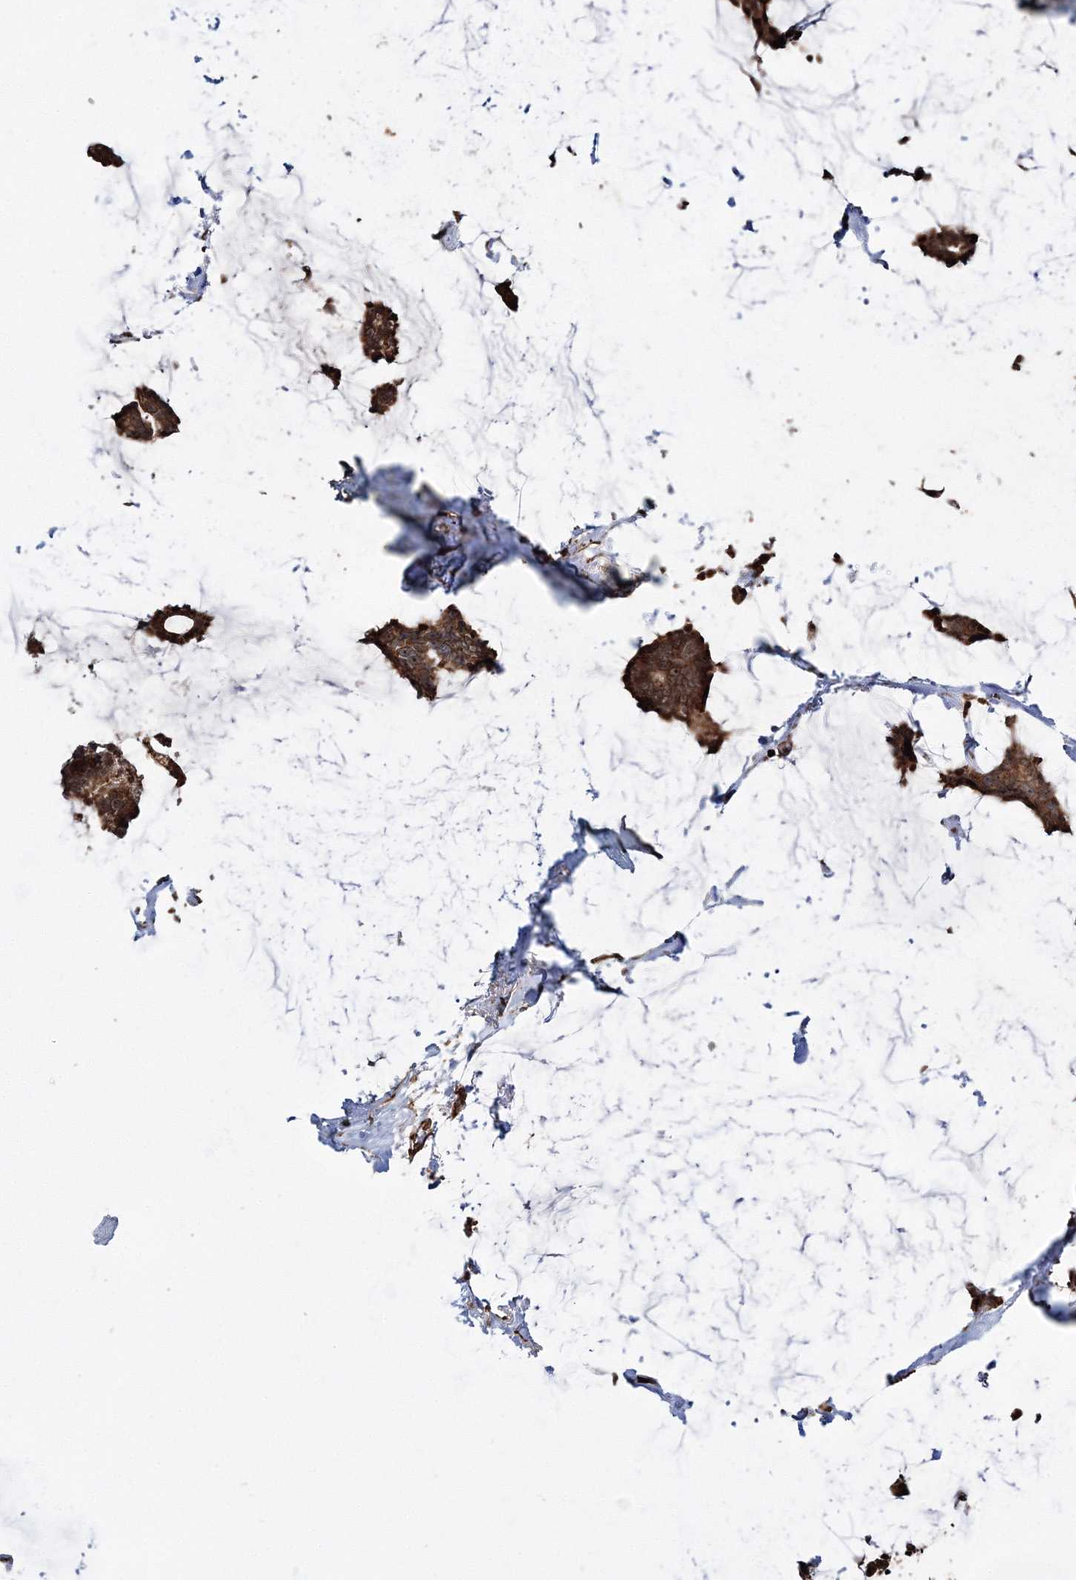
{"staining": {"intensity": "strong", "quantity": ">75%", "location": "cytoplasmic/membranous"}, "tissue": "breast cancer", "cell_type": "Tumor cells", "image_type": "cancer", "snomed": [{"axis": "morphology", "description": "Duct carcinoma"}, {"axis": "topography", "description": "Breast"}], "caption": "The immunohistochemical stain highlights strong cytoplasmic/membranous expression in tumor cells of intraductal carcinoma (breast) tissue.", "gene": "SCRN3", "patient": {"sex": "female", "age": 93}}